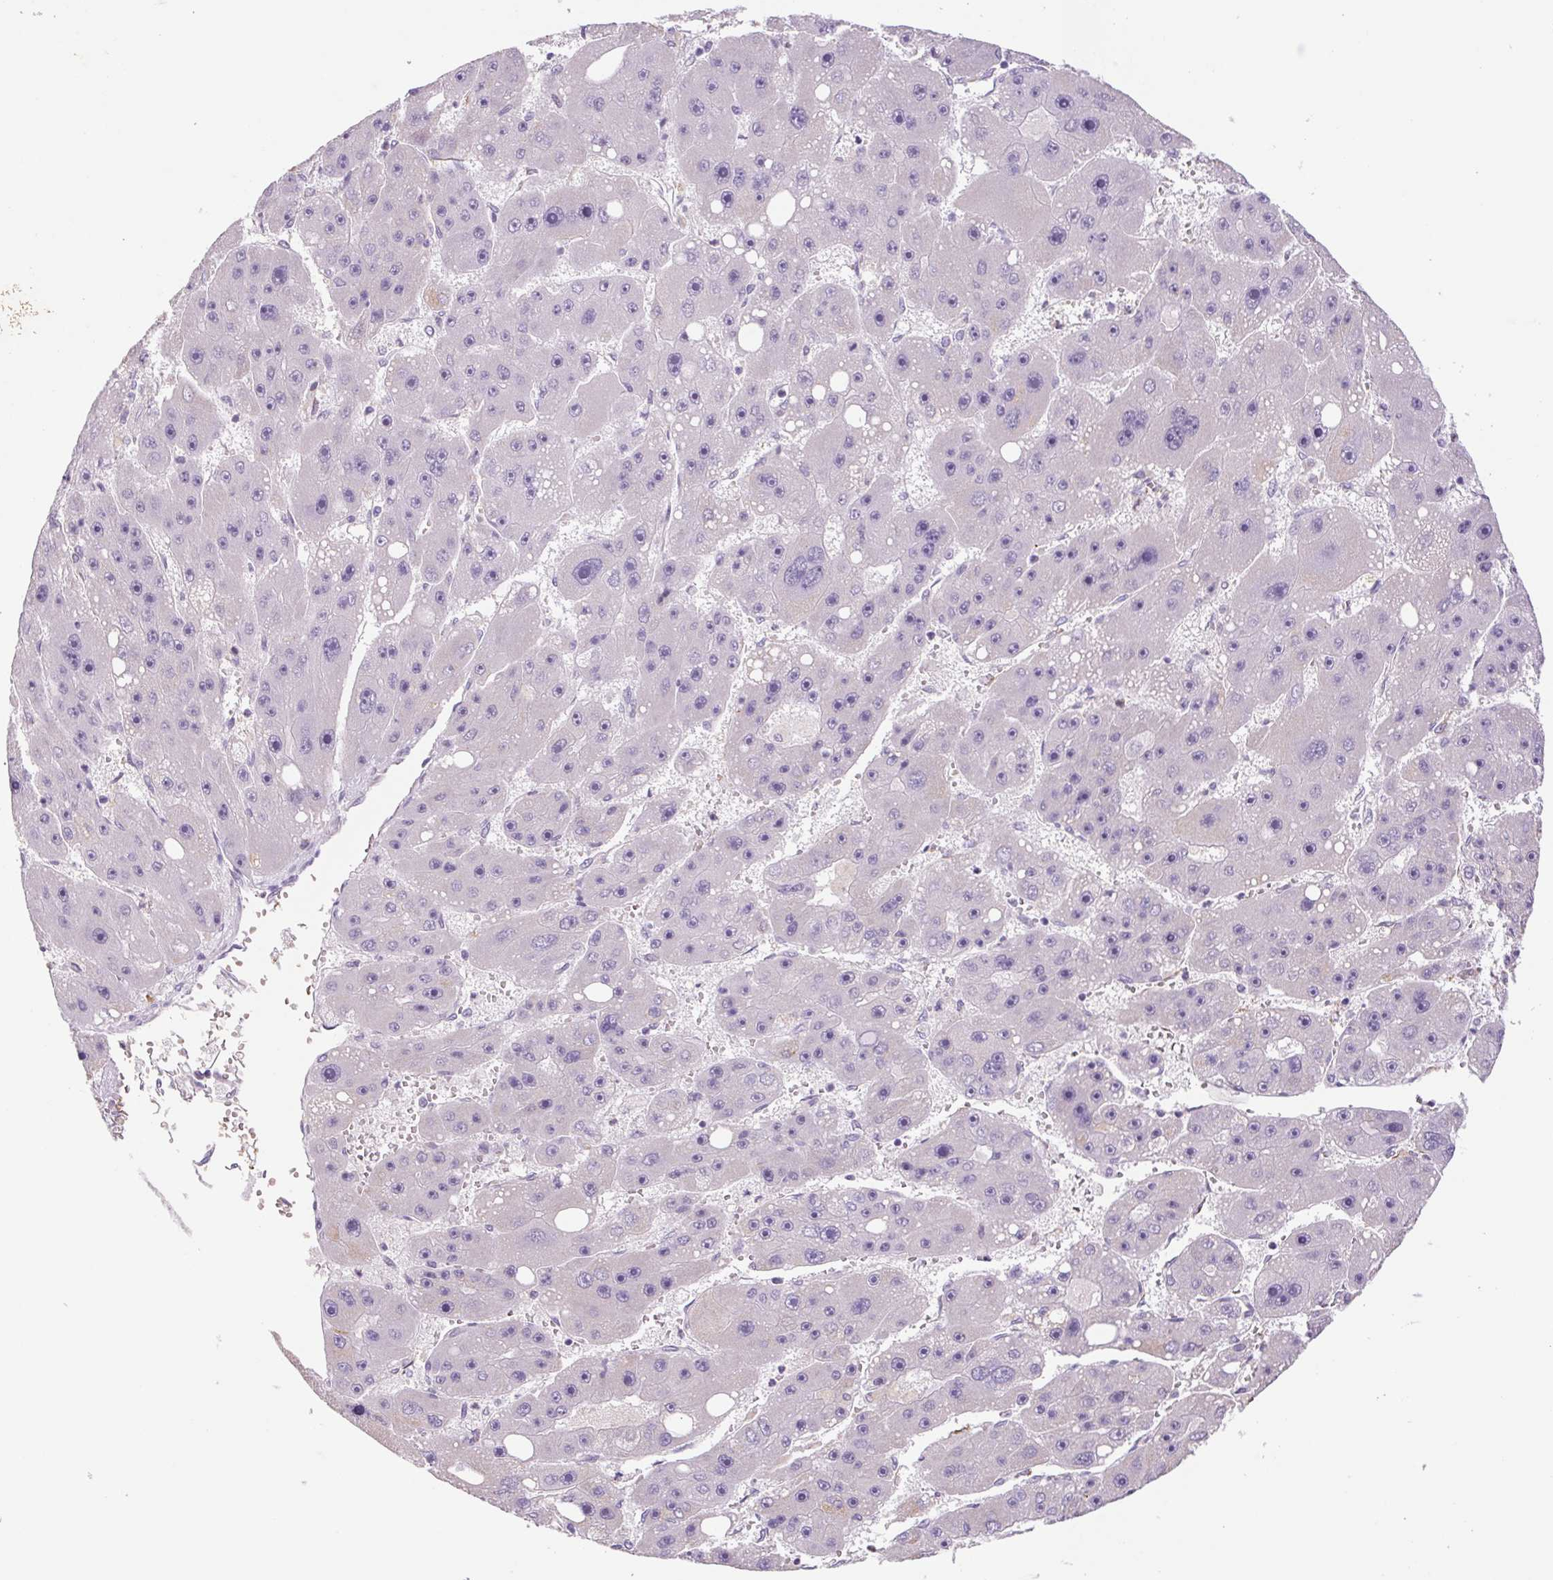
{"staining": {"intensity": "negative", "quantity": "none", "location": "none"}, "tissue": "liver cancer", "cell_type": "Tumor cells", "image_type": "cancer", "snomed": [{"axis": "morphology", "description": "Carcinoma, Hepatocellular, NOS"}, {"axis": "topography", "description": "Liver"}], "caption": "Immunohistochemistry micrograph of neoplastic tissue: liver hepatocellular carcinoma stained with DAB (3,3'-diaminobenzidine) shows no significant protein expression in tumor cells. (Stains: DAB (3,3'-diaminobenzidine) IHC with hematoxylin counter stain, Microscopy: brightfield microscopy at high magnification).", "gene": "IGFL3", "patient": {"sex": "female", "age": 61}}